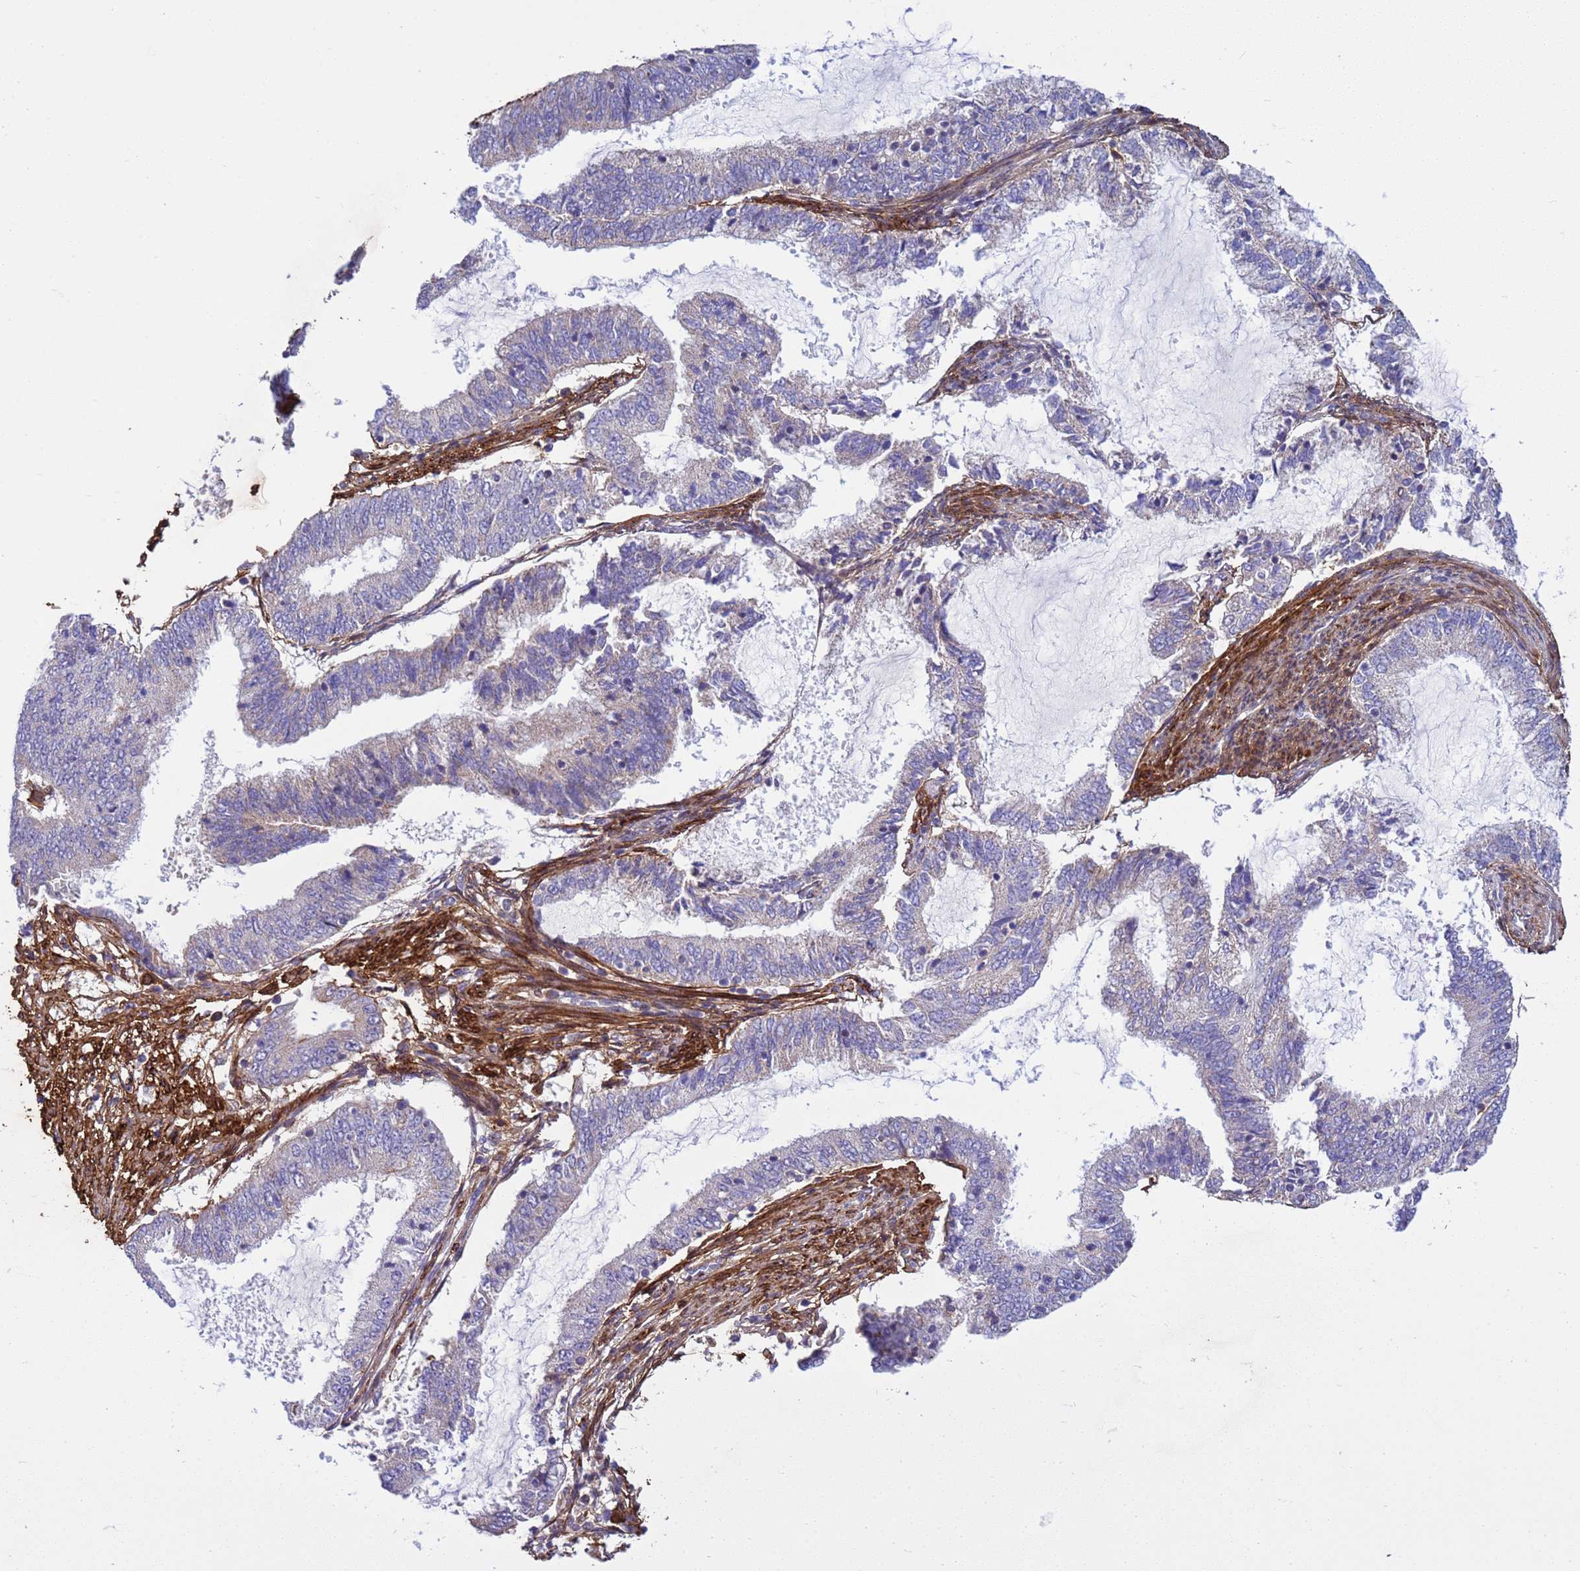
{"staining": {"intensity": "negative", "quantity": "none", "location": "none"}, "tissue": "endometrial cancer", "cell_type": "Tumor cells", "image_type": "cancer", "snomed": [{"axis": "morphology", "description": "Adenocarcinoma, NOS"}, {"axis": "topography", "description": "Endometrium"}], "caption": "Immunohistochemistry micrograph of endometrial adenocarcinoma stained for a protein (brown), which exhibits no positivity in tumor cells.", "gene": "P2RX7", "patient": {"sex": "female", "age": 51}}